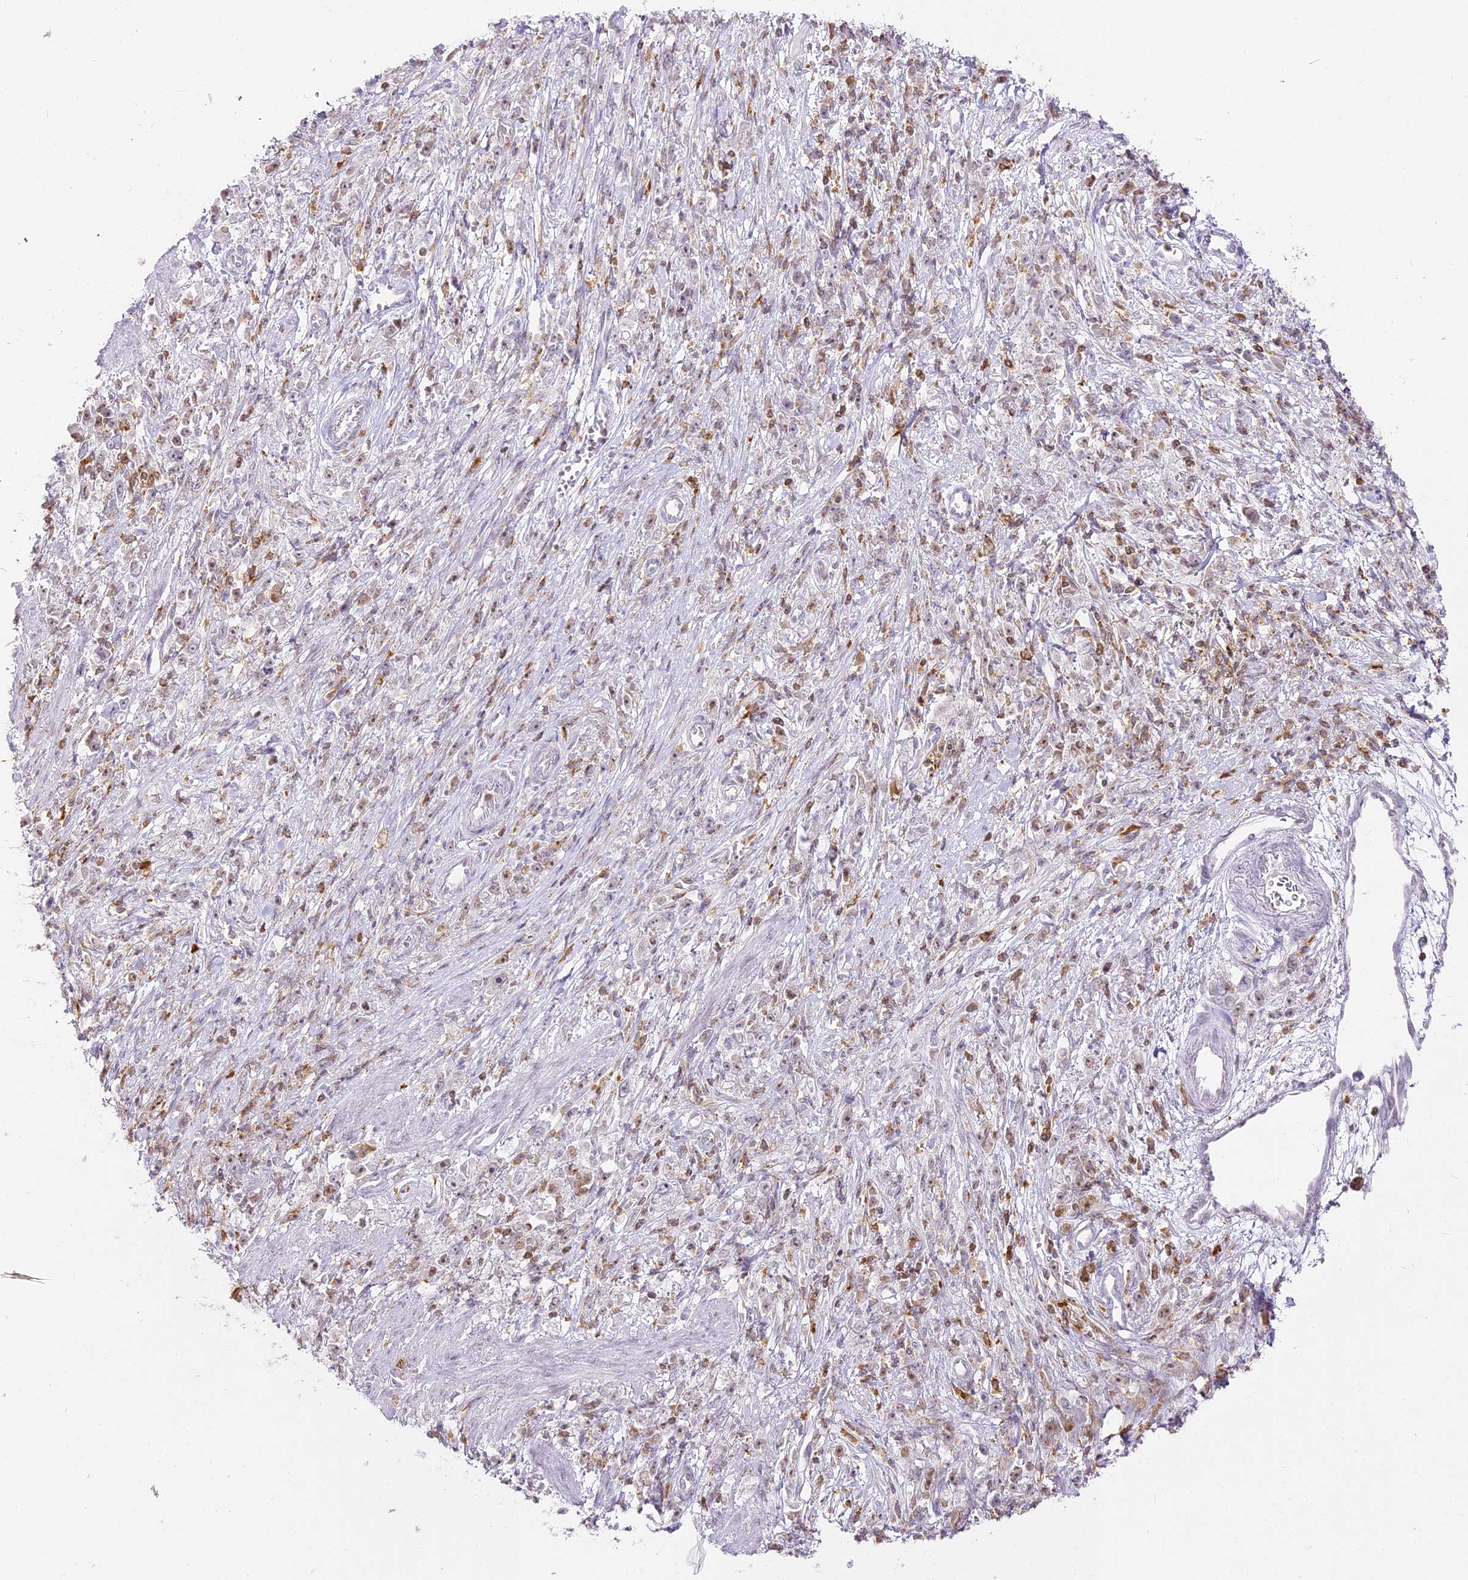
{"staining": {"intensity": "negative", "quantity": "none", "location": "none"}, "tissue": "stomach cancer", "cell_type": "Tumor cells", "image_type": "cancer", "snomed": [{"axis": "morphology", "description": "Adenocarcinoma, NOS"}, {"axis": "topography", "description": "Stomach"}], "caption": "Tumor cells are negative for brown protein staining in adenocarcinoma (stomach).", "gene": "DOCK2", "patient": {"sex": "female", "age": 59}}